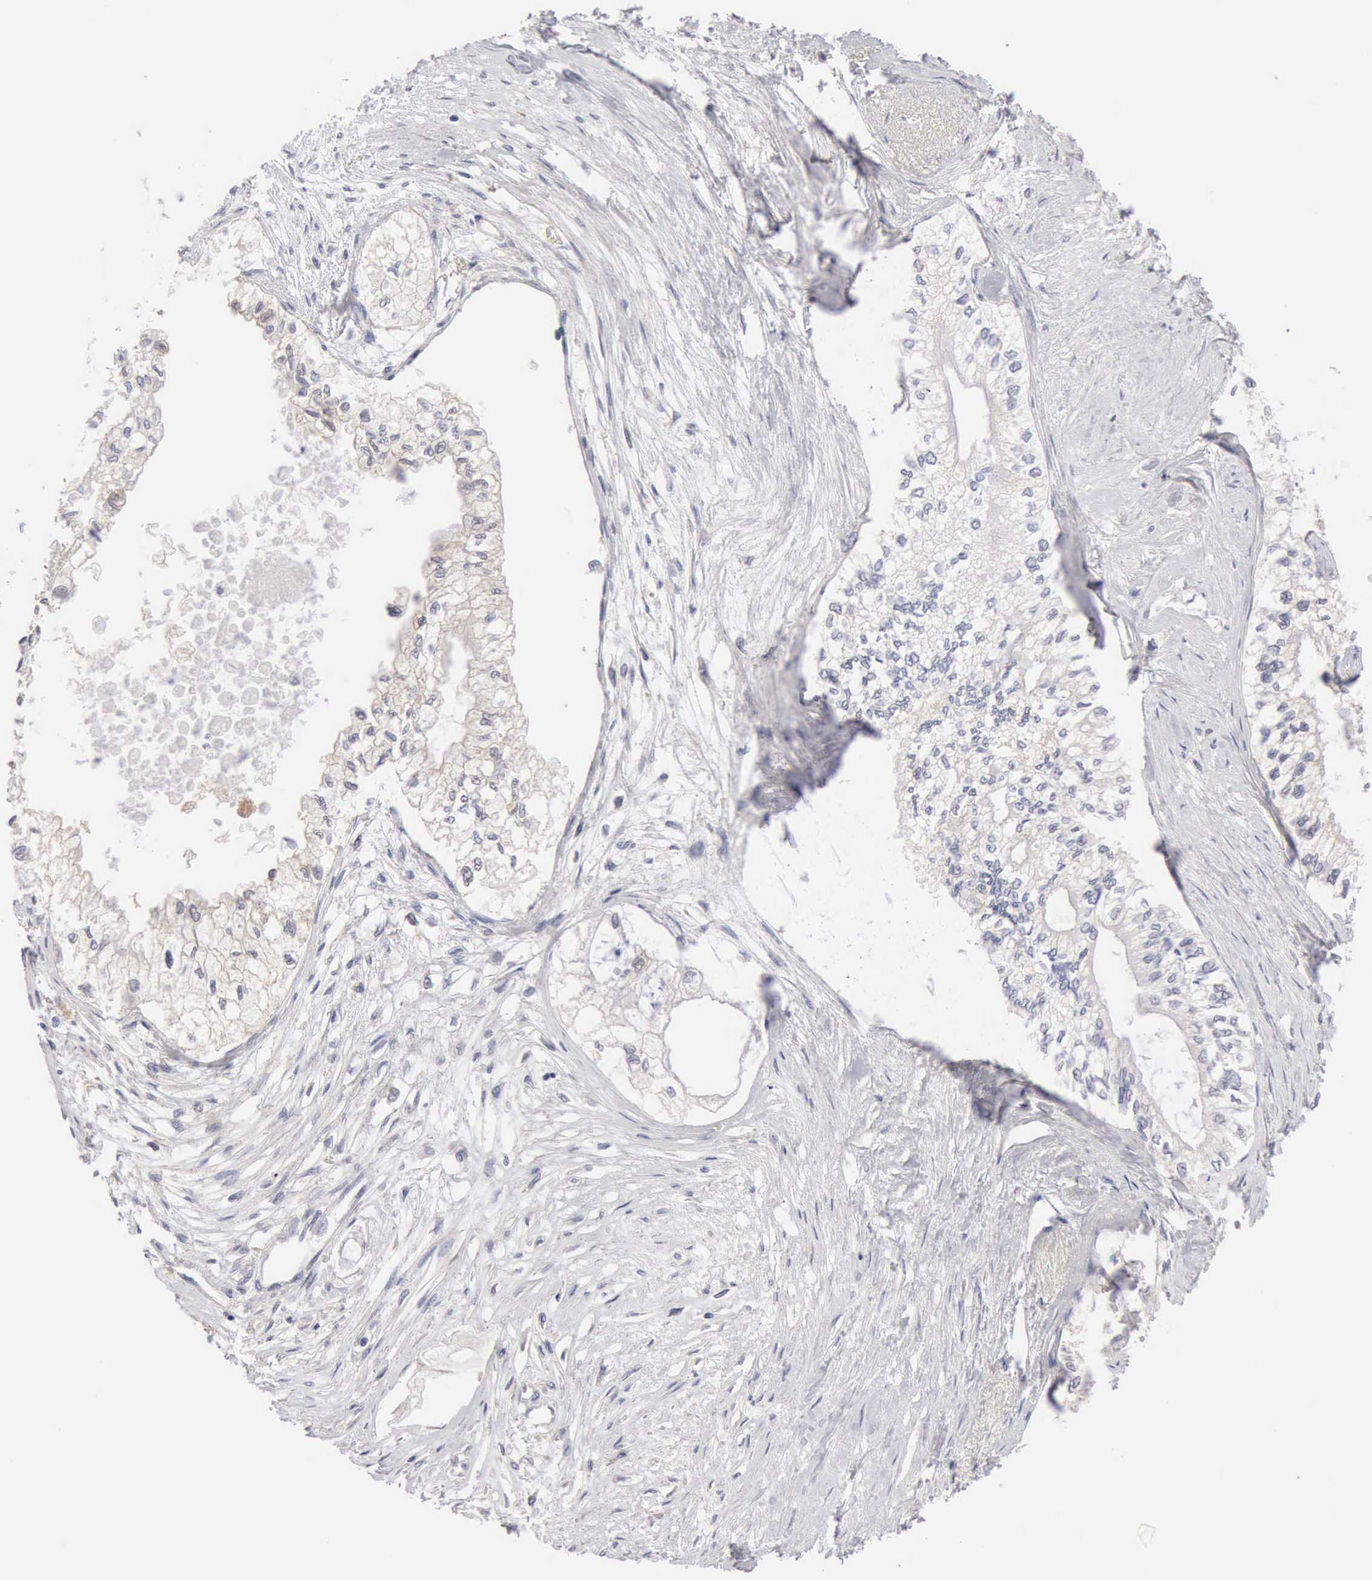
{"staining": {"intensity": "weak", "quantity": "25%-75%", "location": "cytoplasmic/membranous"}, "tissue": "pancreatic cancer", "cell_type": "Tumor cells", "image_type": "cancer", "snomed": [{"axis": "morphology", "description": "Adenocarcinoma, NOS"}, {"axis": "topography", "description": "Pancreas"}], "caption": "Protein expression analysis of human pancreatic adenocarcinoma reveals weak cytoplasmic/membranous positivity in approximately 25%-75% of tumor cells. Nuclei are stained in blue.", "gene": "PTGR2", "patient": {"sex": "male", "age": 79}}